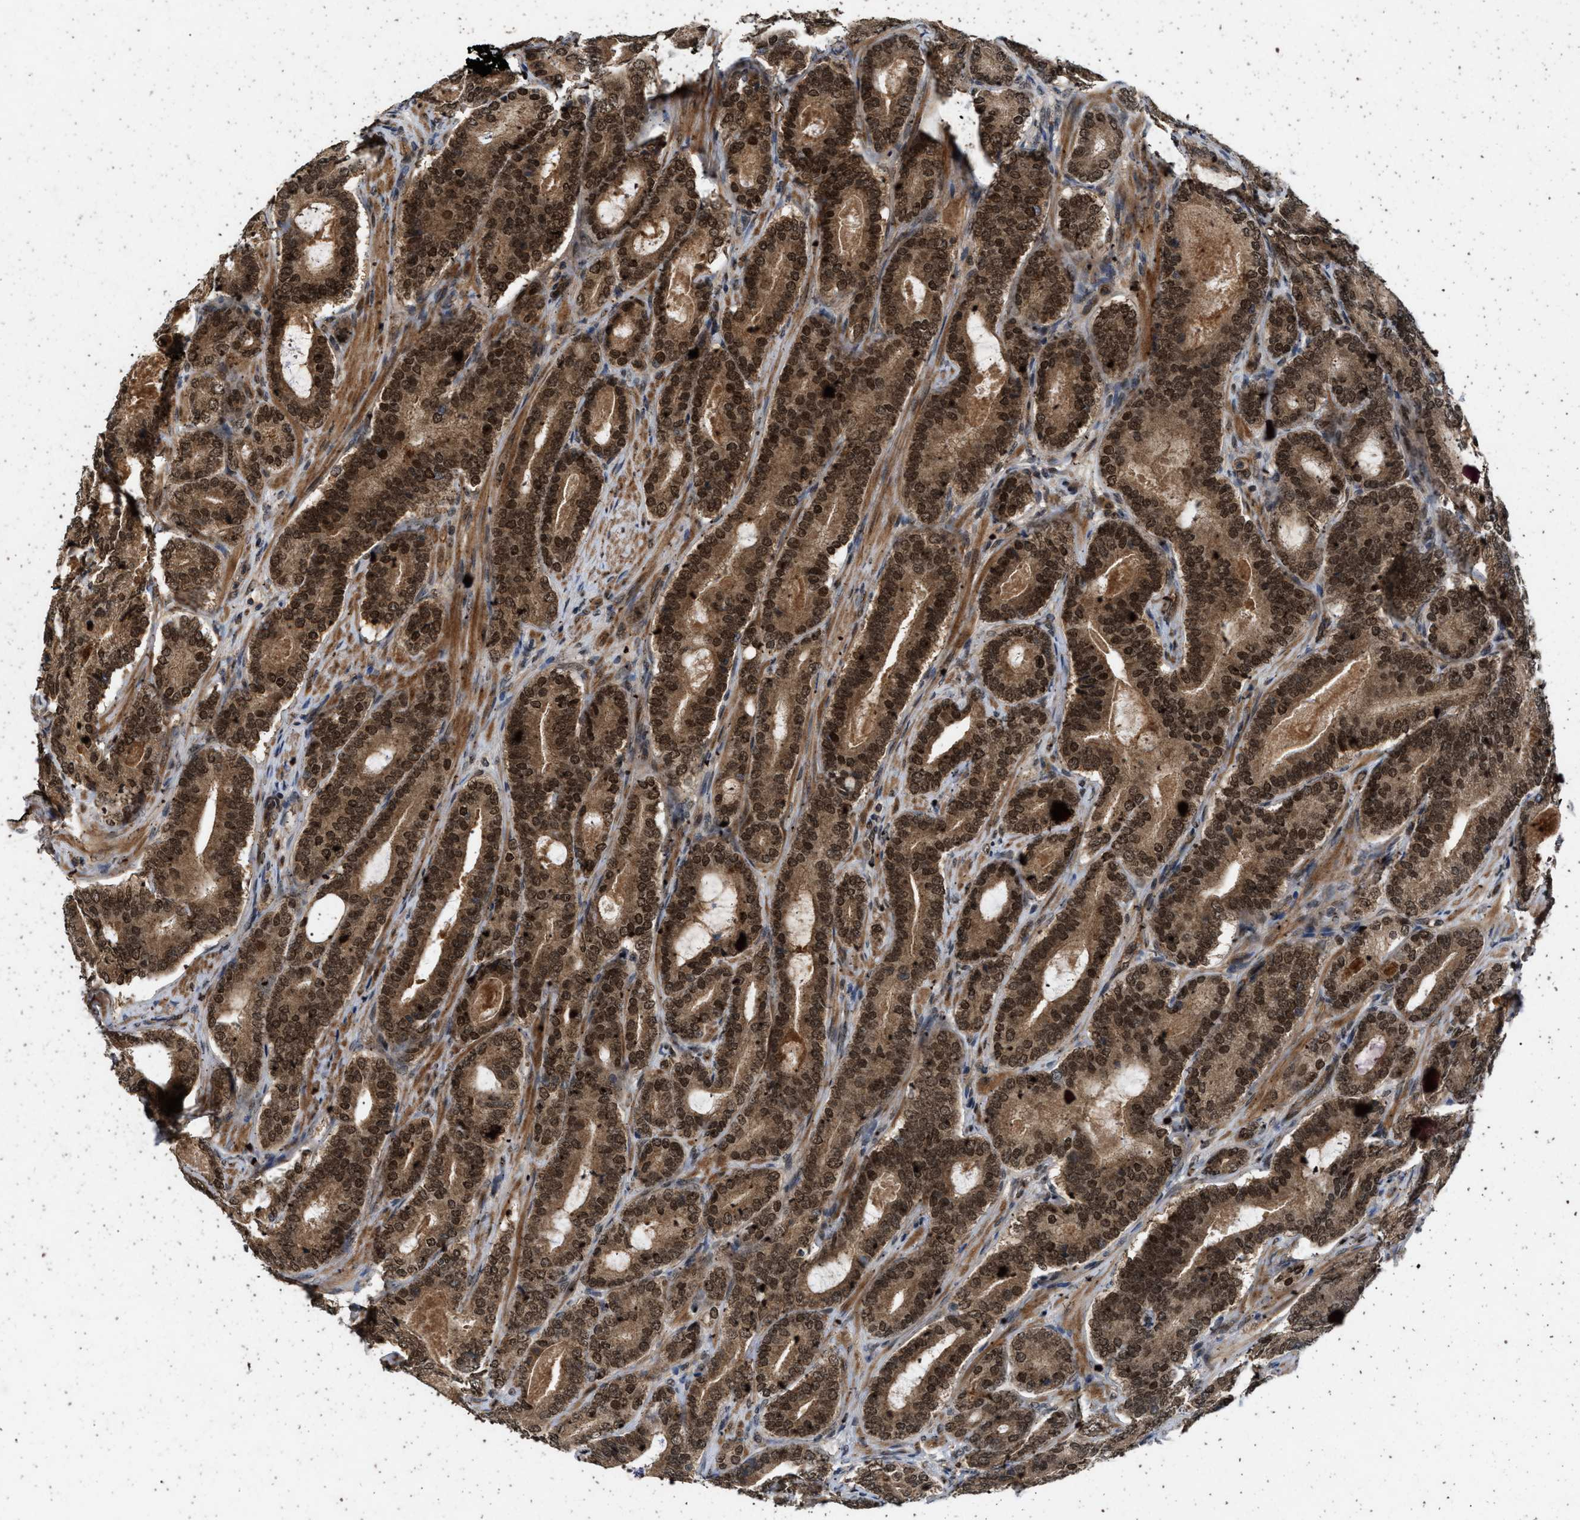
{"staining": {"intensity": "strong", "quantity": ">75%", "location": "cytoplasmic/membranous,nuclear"}, "tissue": "prostate cancer", "cell_type": "Tumor cells", "image_type": "cancer", "snomed": [{"axis": "morphology", "description": "Adenocarcinoma, High grade"}, {"axis": "topography", "description": "Prostate"}], "caption": "High-grade adenocarcinoma (prostate) stained for a protein exhibits strong cytoplasmic/membranous and nuclear positivity in tumor cells.", "gene": "RUSC2", "patient": {"sex": "male", "age": 60}}